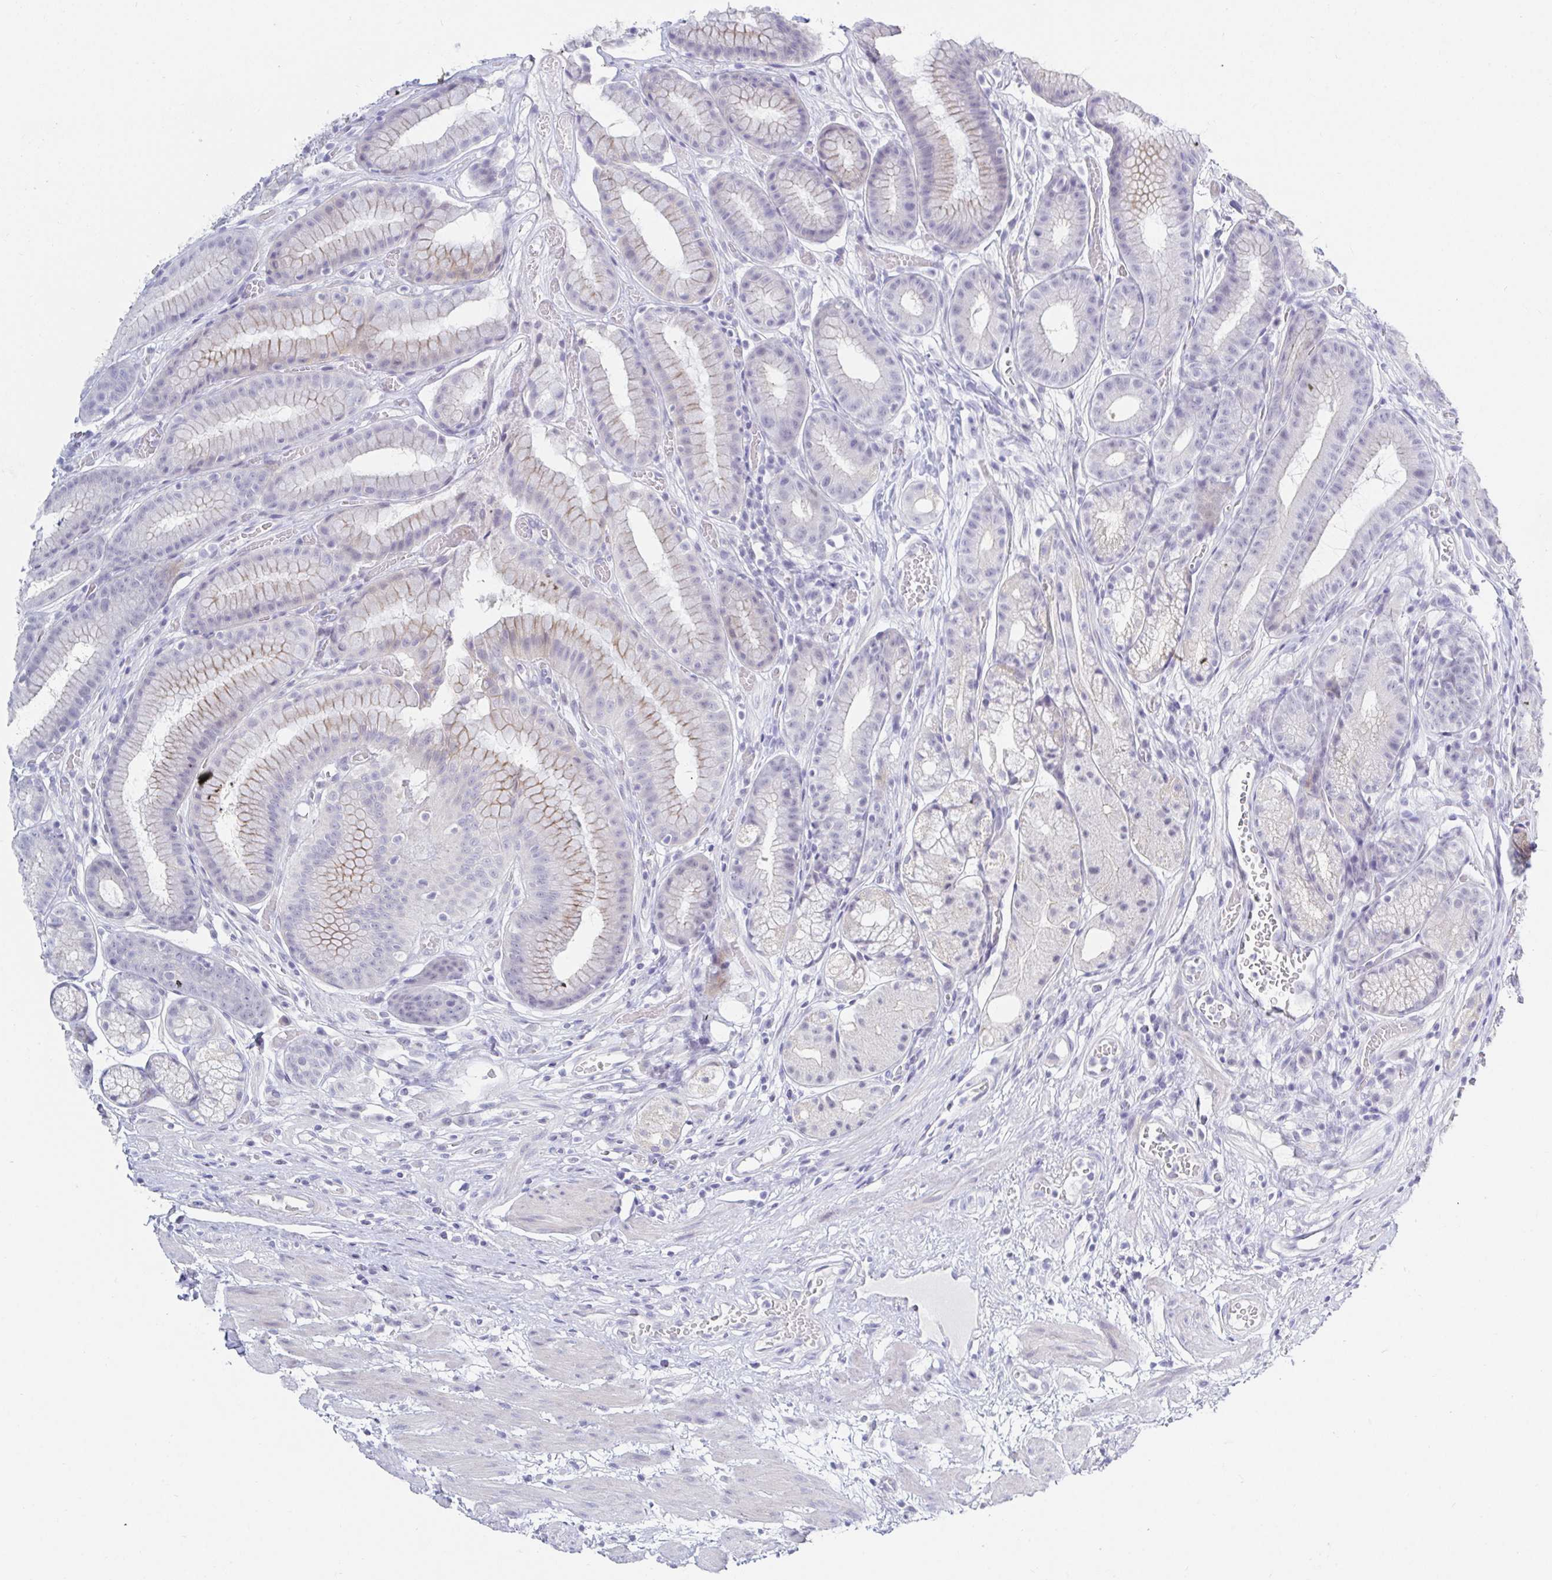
{"staining": {"intensity": "weak", "quantity": "<25%", "location": "cytoplasmic/membranous"}, "tissue": "stomach", "cell_type": "Glandular cells", "image_type": "normal", "snomed": [{"axis": "morphology", "description": "Normal tissue, NOS"}, {"axis": "topography", "description": "Smooth muscle"}, {"axis": "topography", "description": "Stomach"}], "caption": "The image shows no staining of glandular cells in unremarkable stomach. Nuclei are stained in blue.", "gene": "OR10K1", "patient": {"sex": "male", "age": 70}}